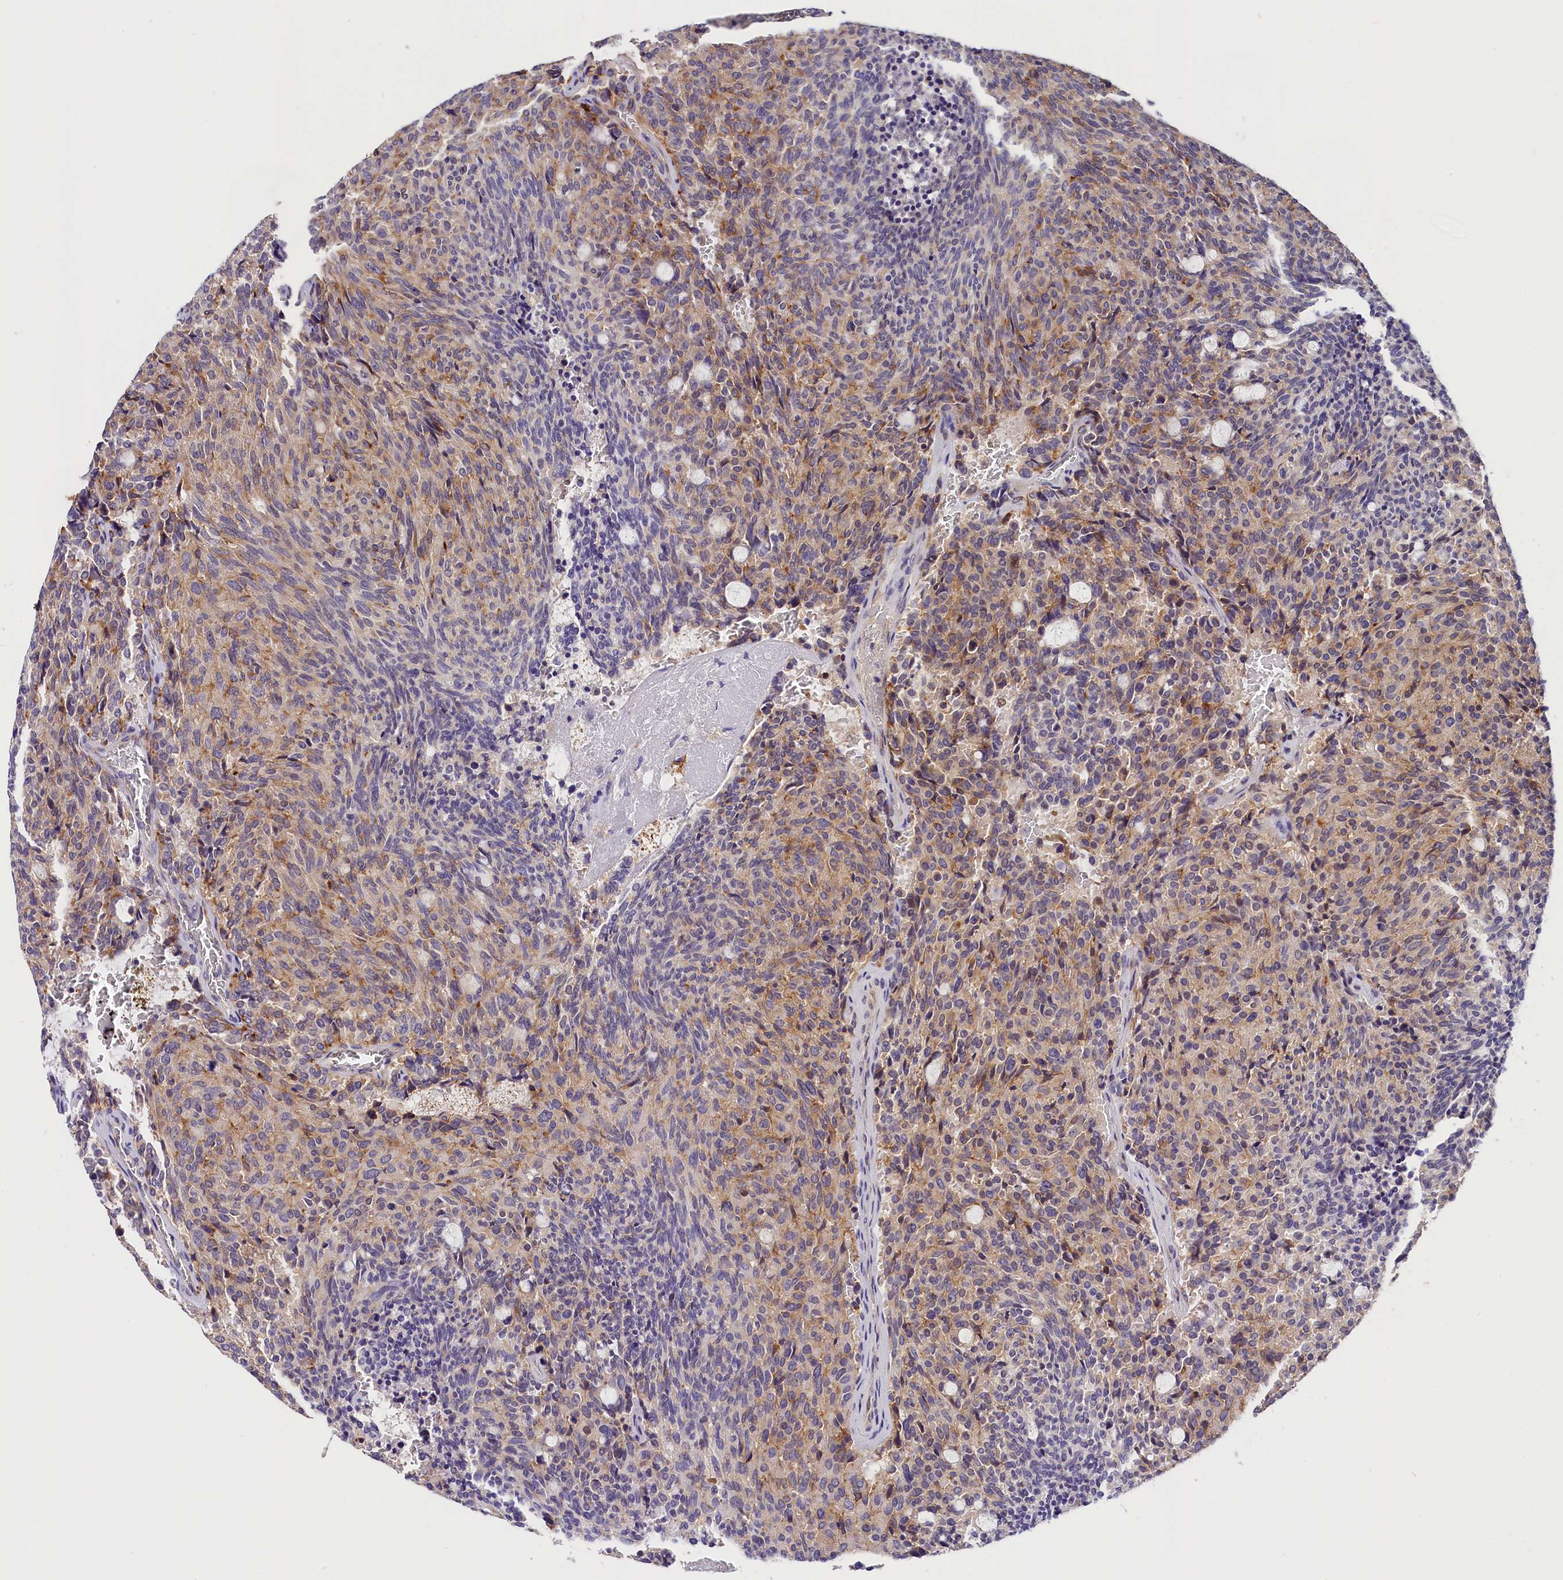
{"staining": {"intensity": "moderate", "quantity": "25%-75%", "location": "cytoplasmic/membranous"}, "tissue": "carcinoid", "cell_type": "Tumor cells", "image_type": "cancer", "snomed": [{"axis": "morphology", "description": "Carcinoid, malignant, NOS"}, {"axis": "topography", "description": "Pancreas"}], "caption": "Approximately 25%-75% of tumor cells in human carcinoid exhibit moderate cytoplasmic/membranous protein positivity as visualized by brown immunohistochemical staining.", "gene": "OAS3", "patient": {"sex": "female", "age": 54}}